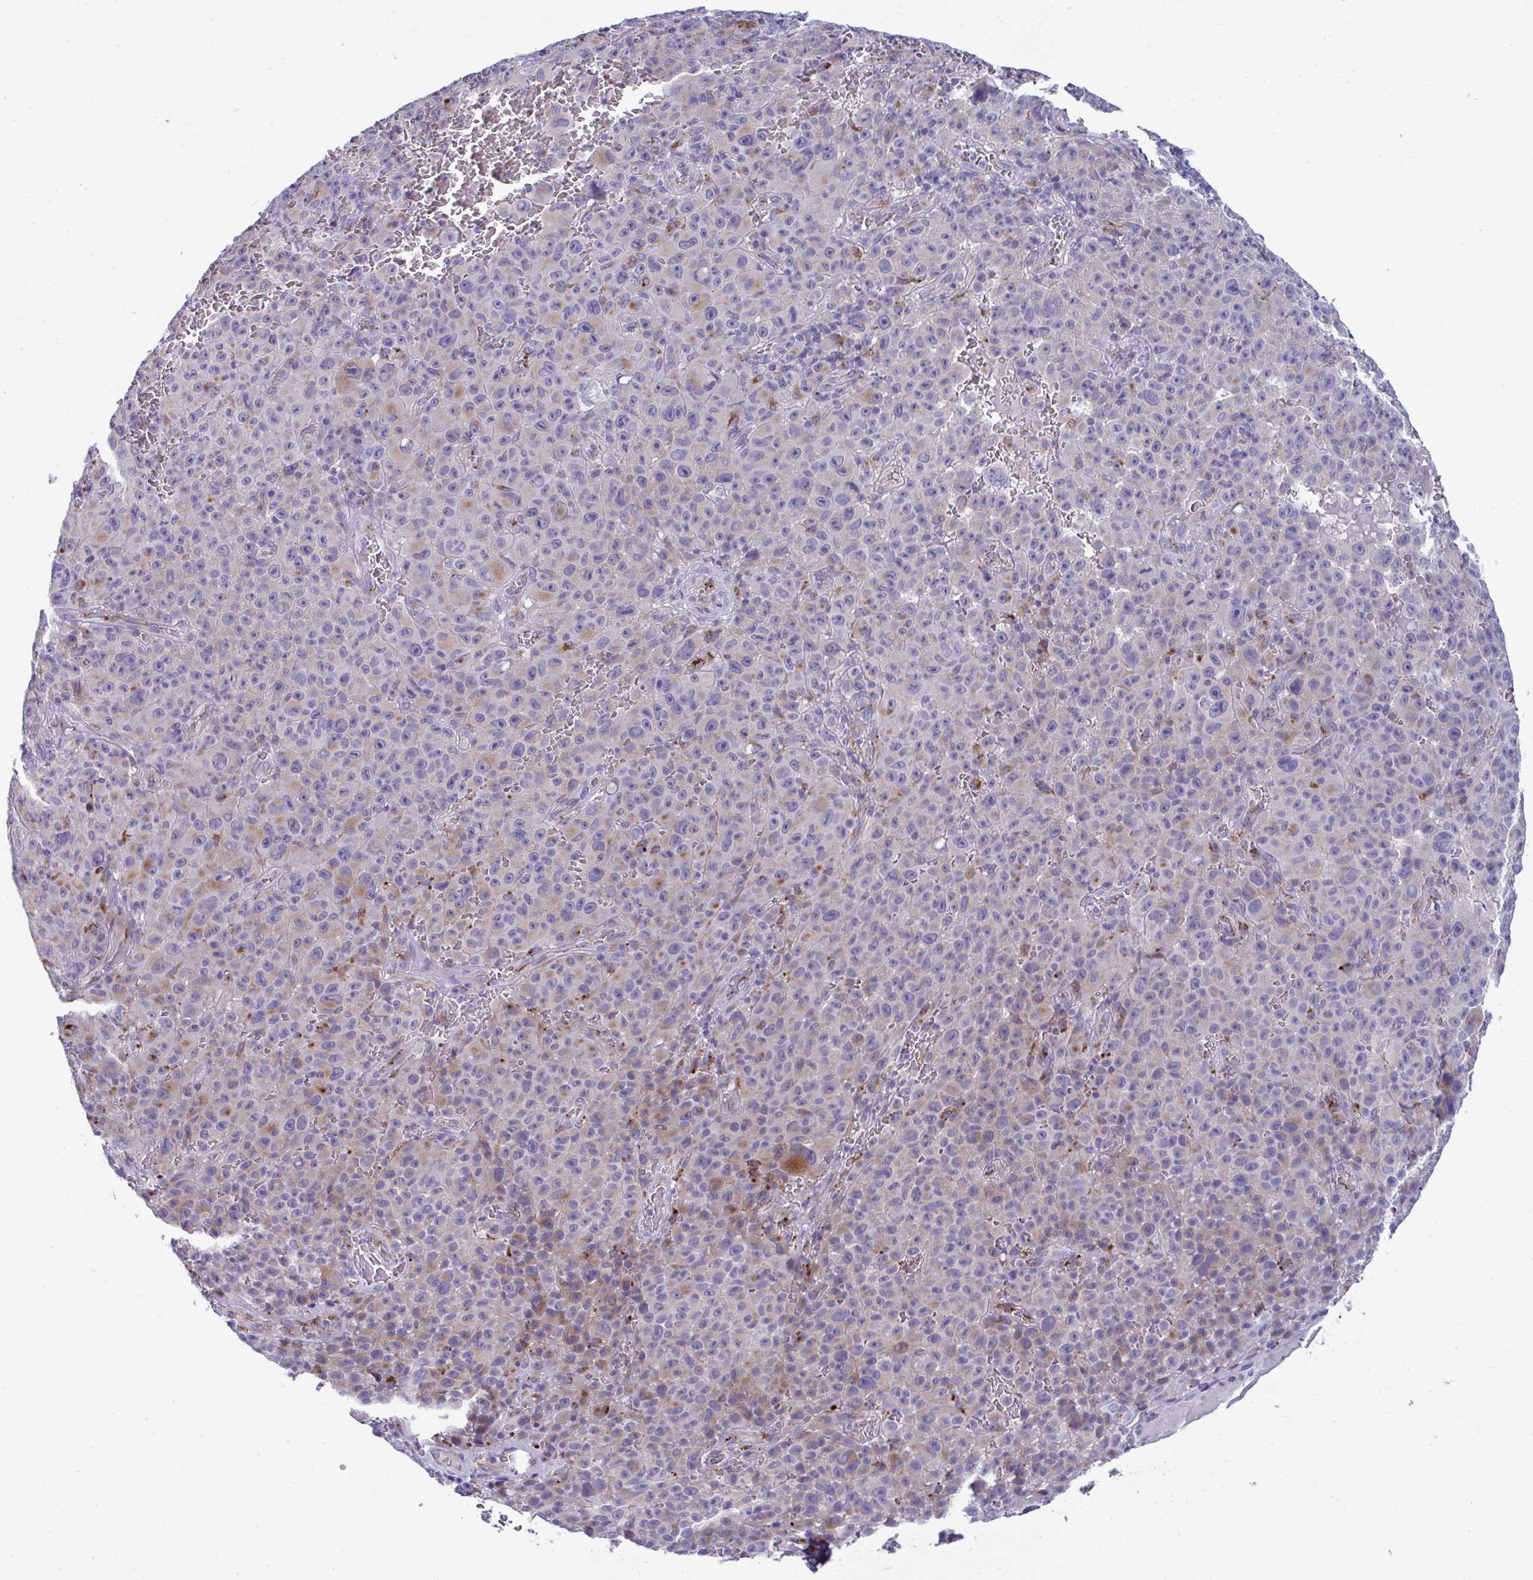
{"staining": {"intensity": "weak", "quantity": "25%-75%", "location": "cytoplasmic/membranous"}, "tissue": "melanoma", "cell_type": "Tumor cells", "image_type": "cancer", "snomed": [{"axis": "morphology", "description": "Malignant melanoma, NOS"}, {"axis": "topography", "description": "Skin"}], "caption": "Malignant melanoma stained with immunohistochemistry (IHC) displays weak cytoplasmic/membranous positivity in about 25%-75% of tumor cells. (DAB = brown stain, brightfield microscopy at high magnification).", "gene": "TOR1AIP2", "patient": {"sex": "female", "age": 82}}